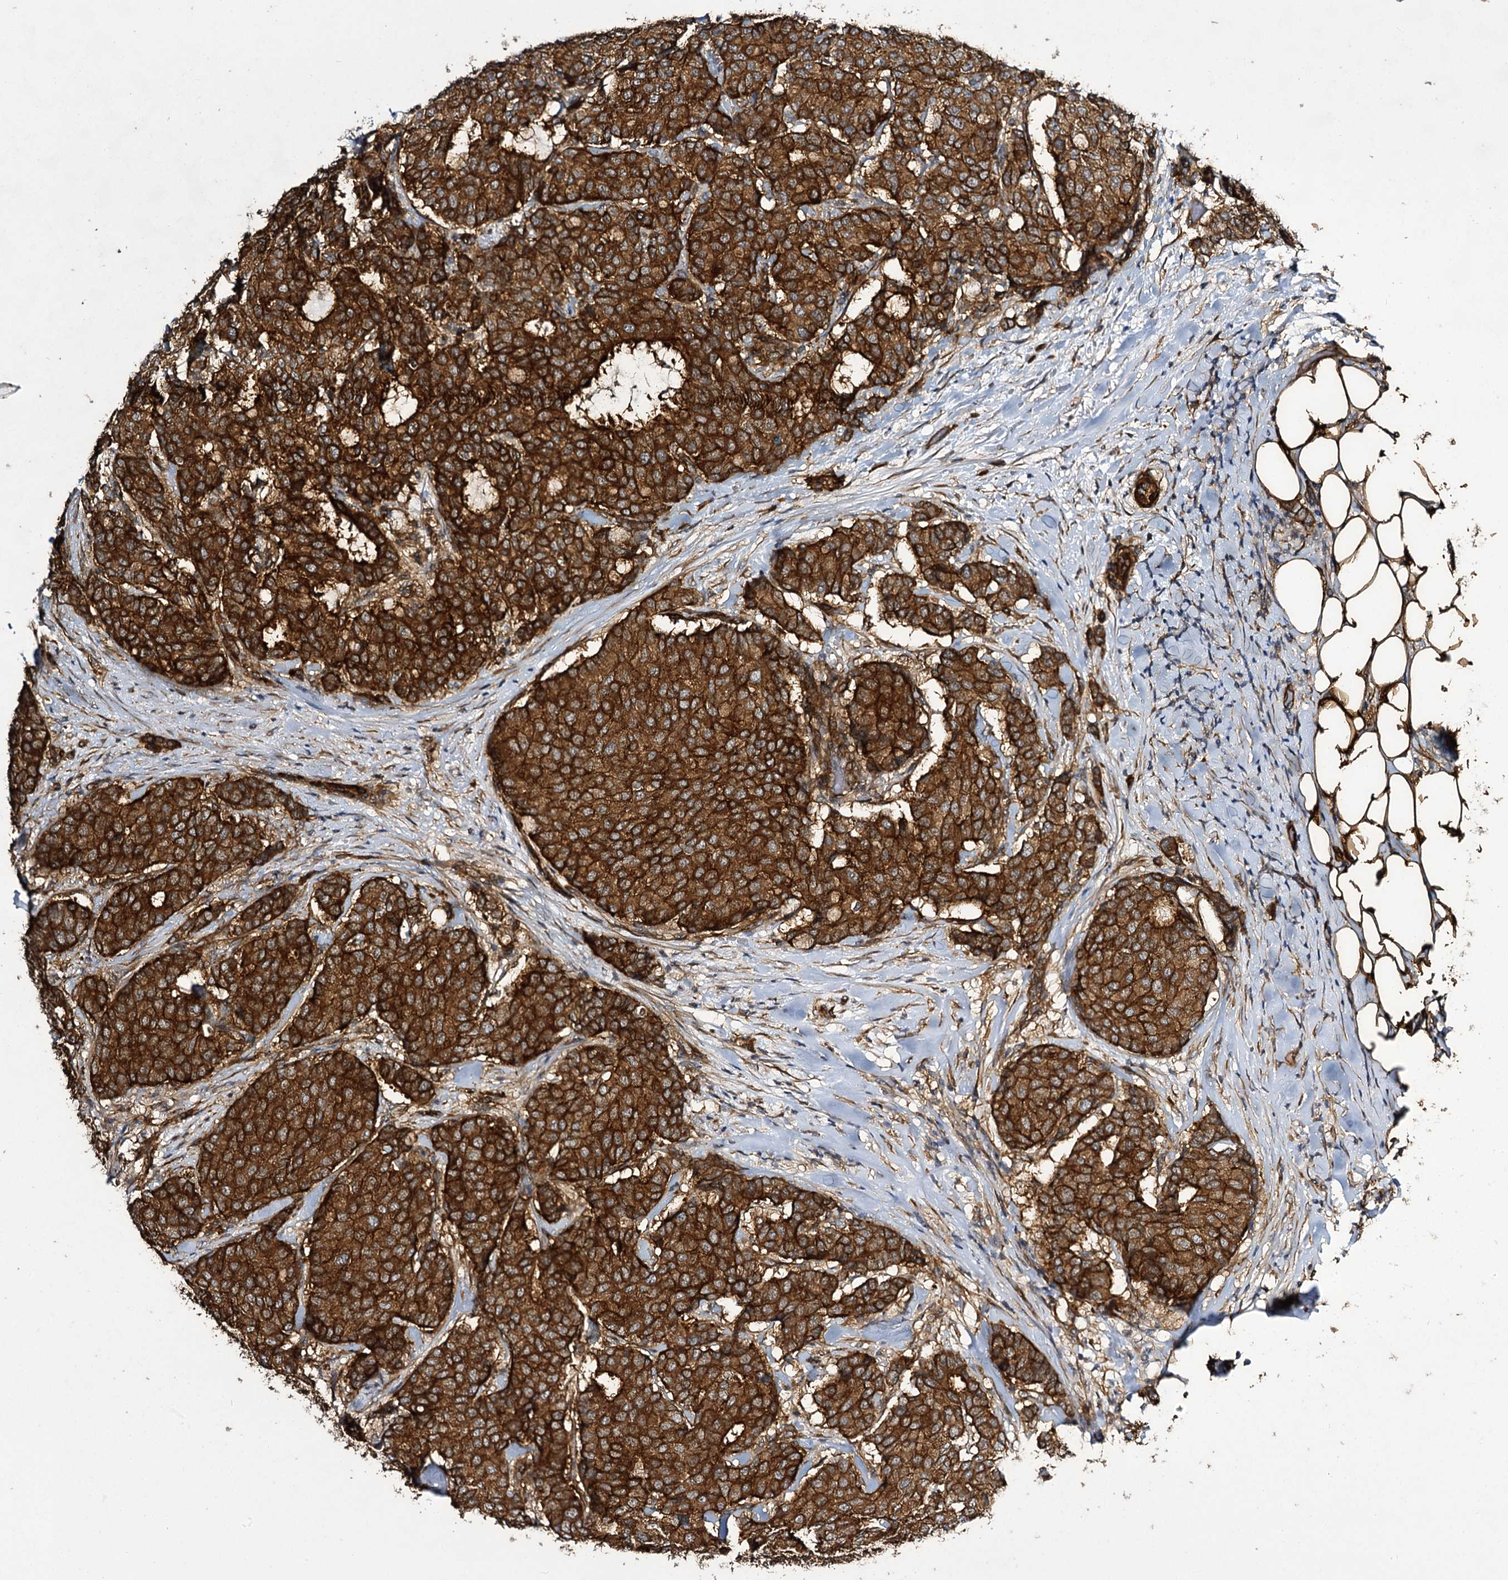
{"staining": {"intensity": "strong", "quantity": ">75%", "location": "cytoplasmic/membranous"}, "tissue": "breast cancer", "cell_type": "Tumor cells", "image_type": "cancer", "snomed": [{"axis": "morphology", "description": "Duct carcinoma"}, {"axis": "topography", "description": "Breast"}], "caption": "A histopathology image of human breast cancer stained for a protein exhibits strong cytoplasmic/membranous brown staining in tumor cells.", "gene": "MYO1C", "patient": {"sex": "female", "age": 75}}